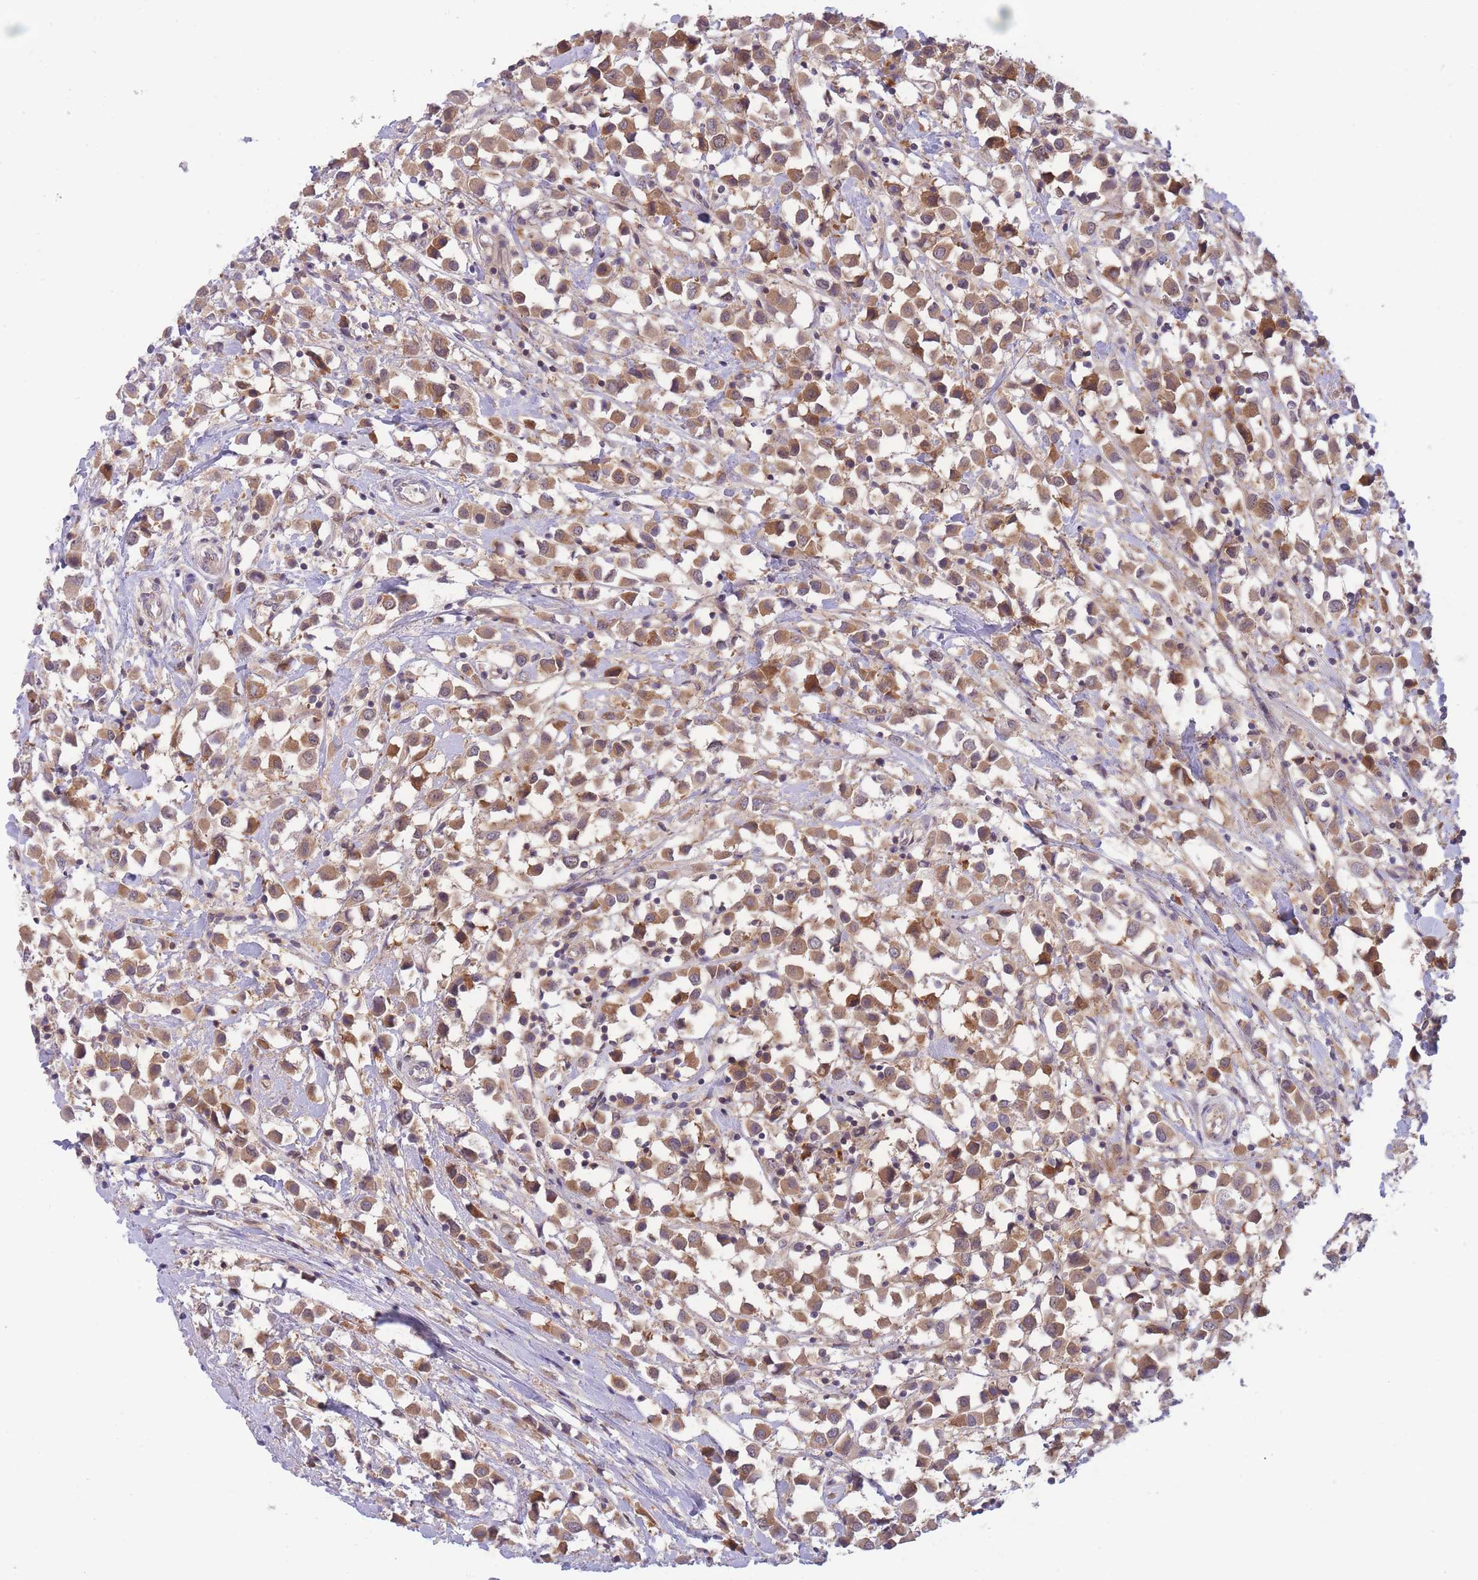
{"staining": {"intensity": "moderate", "quantity": ">75%", "location": "cytoplasmic/membranous"}, "tissue": "breast cancer", "cell_type": "Tumor cells", "image_type": "cancer", "snomed": [{"axis": "morphology", "description": "Duct carcinoma"}, {"axis": "topography", "description": "Breast"}], "caption": "Breast cancer (invasive ductal carcinoma) stained with DAB immunohistochemistry reveals medium levels of moderate cytoplasmic/membranous staining in approximately >75% of tumor cells. (Brightfield microscopy of DAB IHC at high magnification).", "gene": "PFDN6", "patient": {"sex": "female", "age": 61}}